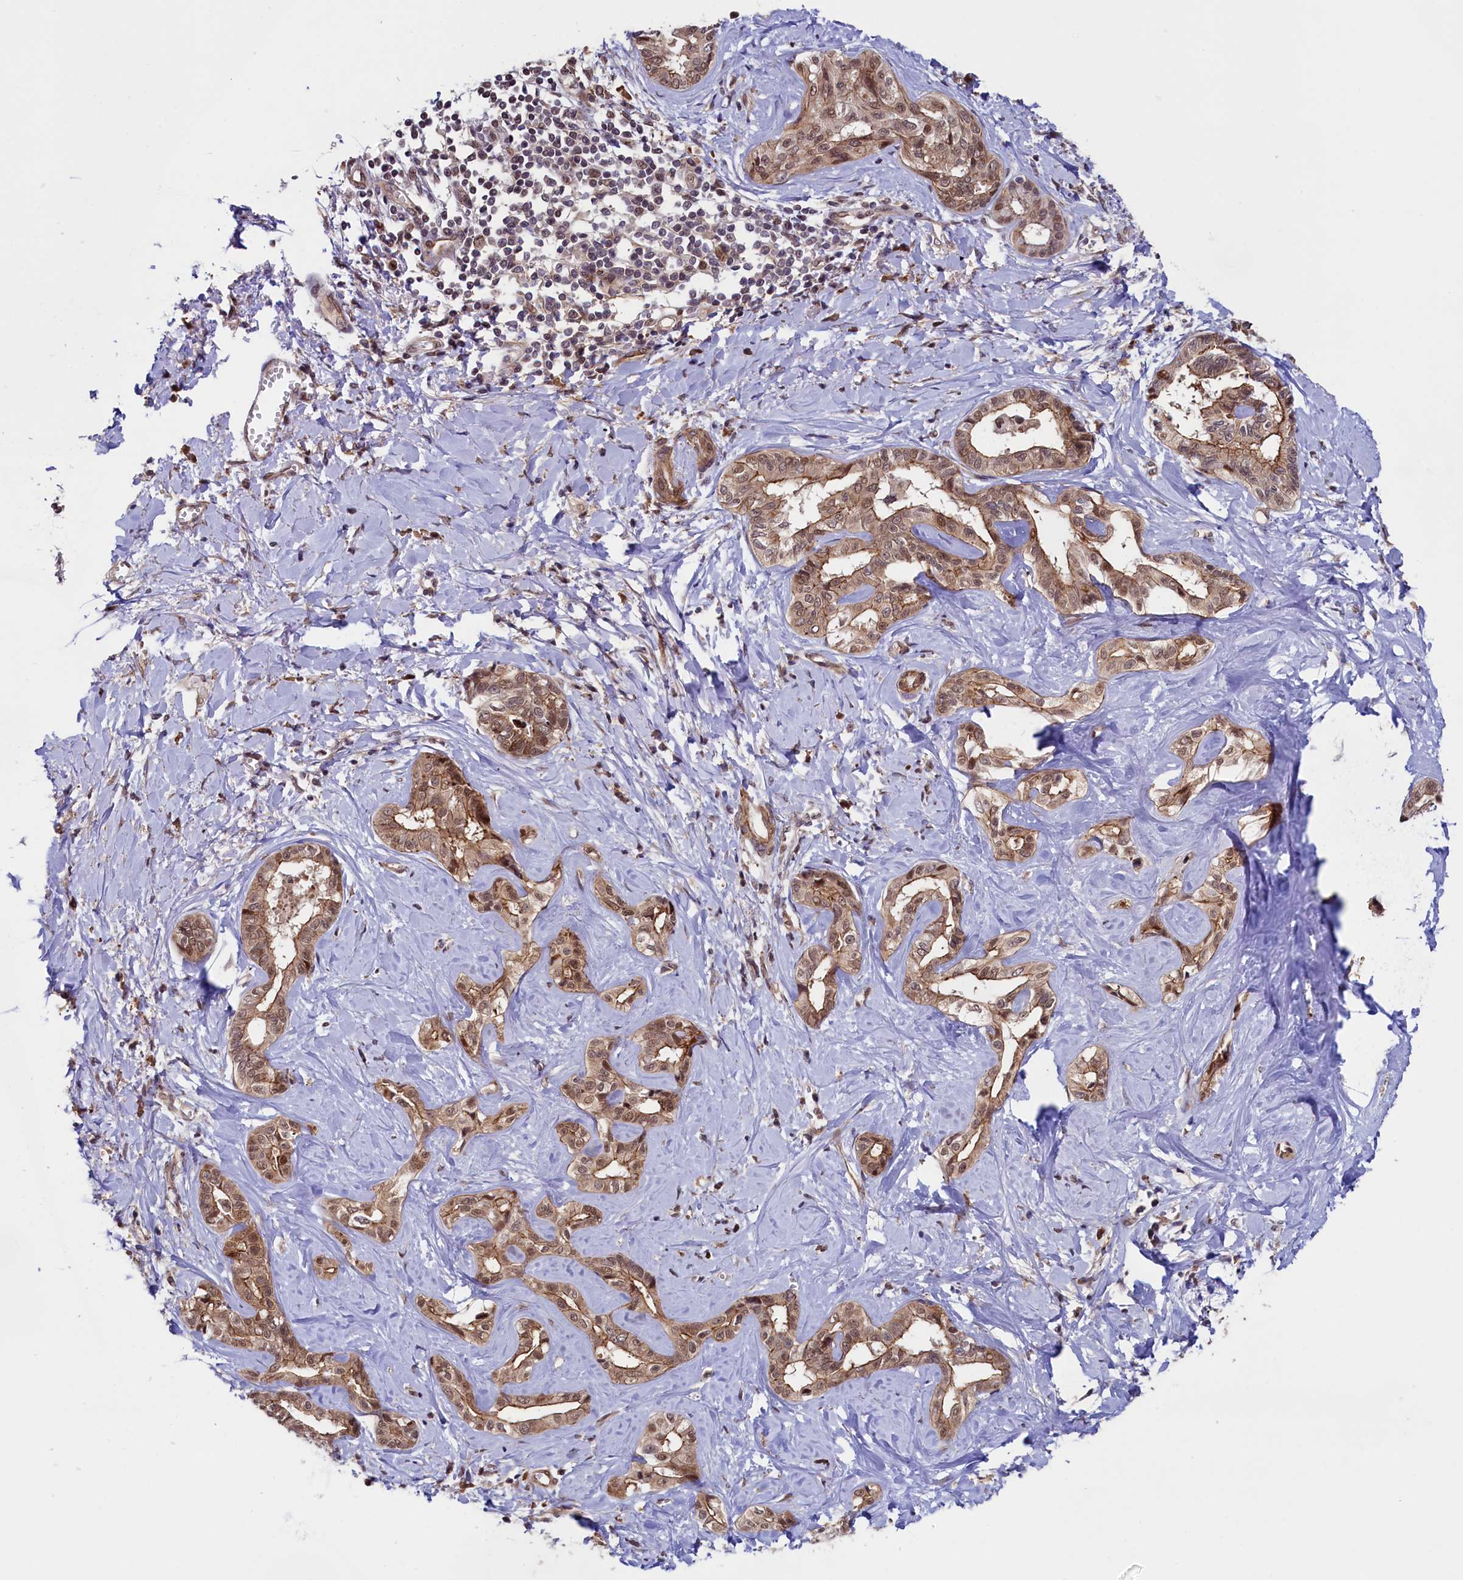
{"staining": {"intensity": "moderate", "quantity": ">75%", "location": "cytoplasmic/membranous,nuclear"}, "tissue": "liver cancer", "cell_type": "Tumor cells", "image_type": "cancer", "snomed": [{"axis": "morphology", "description": "Cholangiocarcinoma"}, {"axis": "topography", "description": "Liver"}], "caption": "Immunohistochemistry (DAB) staining of human liver cholangiocarcinoma demonstrates moderate cytoplasmic/membranous and nuclear protein staining in about >75% of tumor cells. Immunohistochemistry (ihc) stains the protein of interest in brown and the nuclei are stained blue.", "gene": "LEO1", "patient": {"sex": "female", "age": 77}}